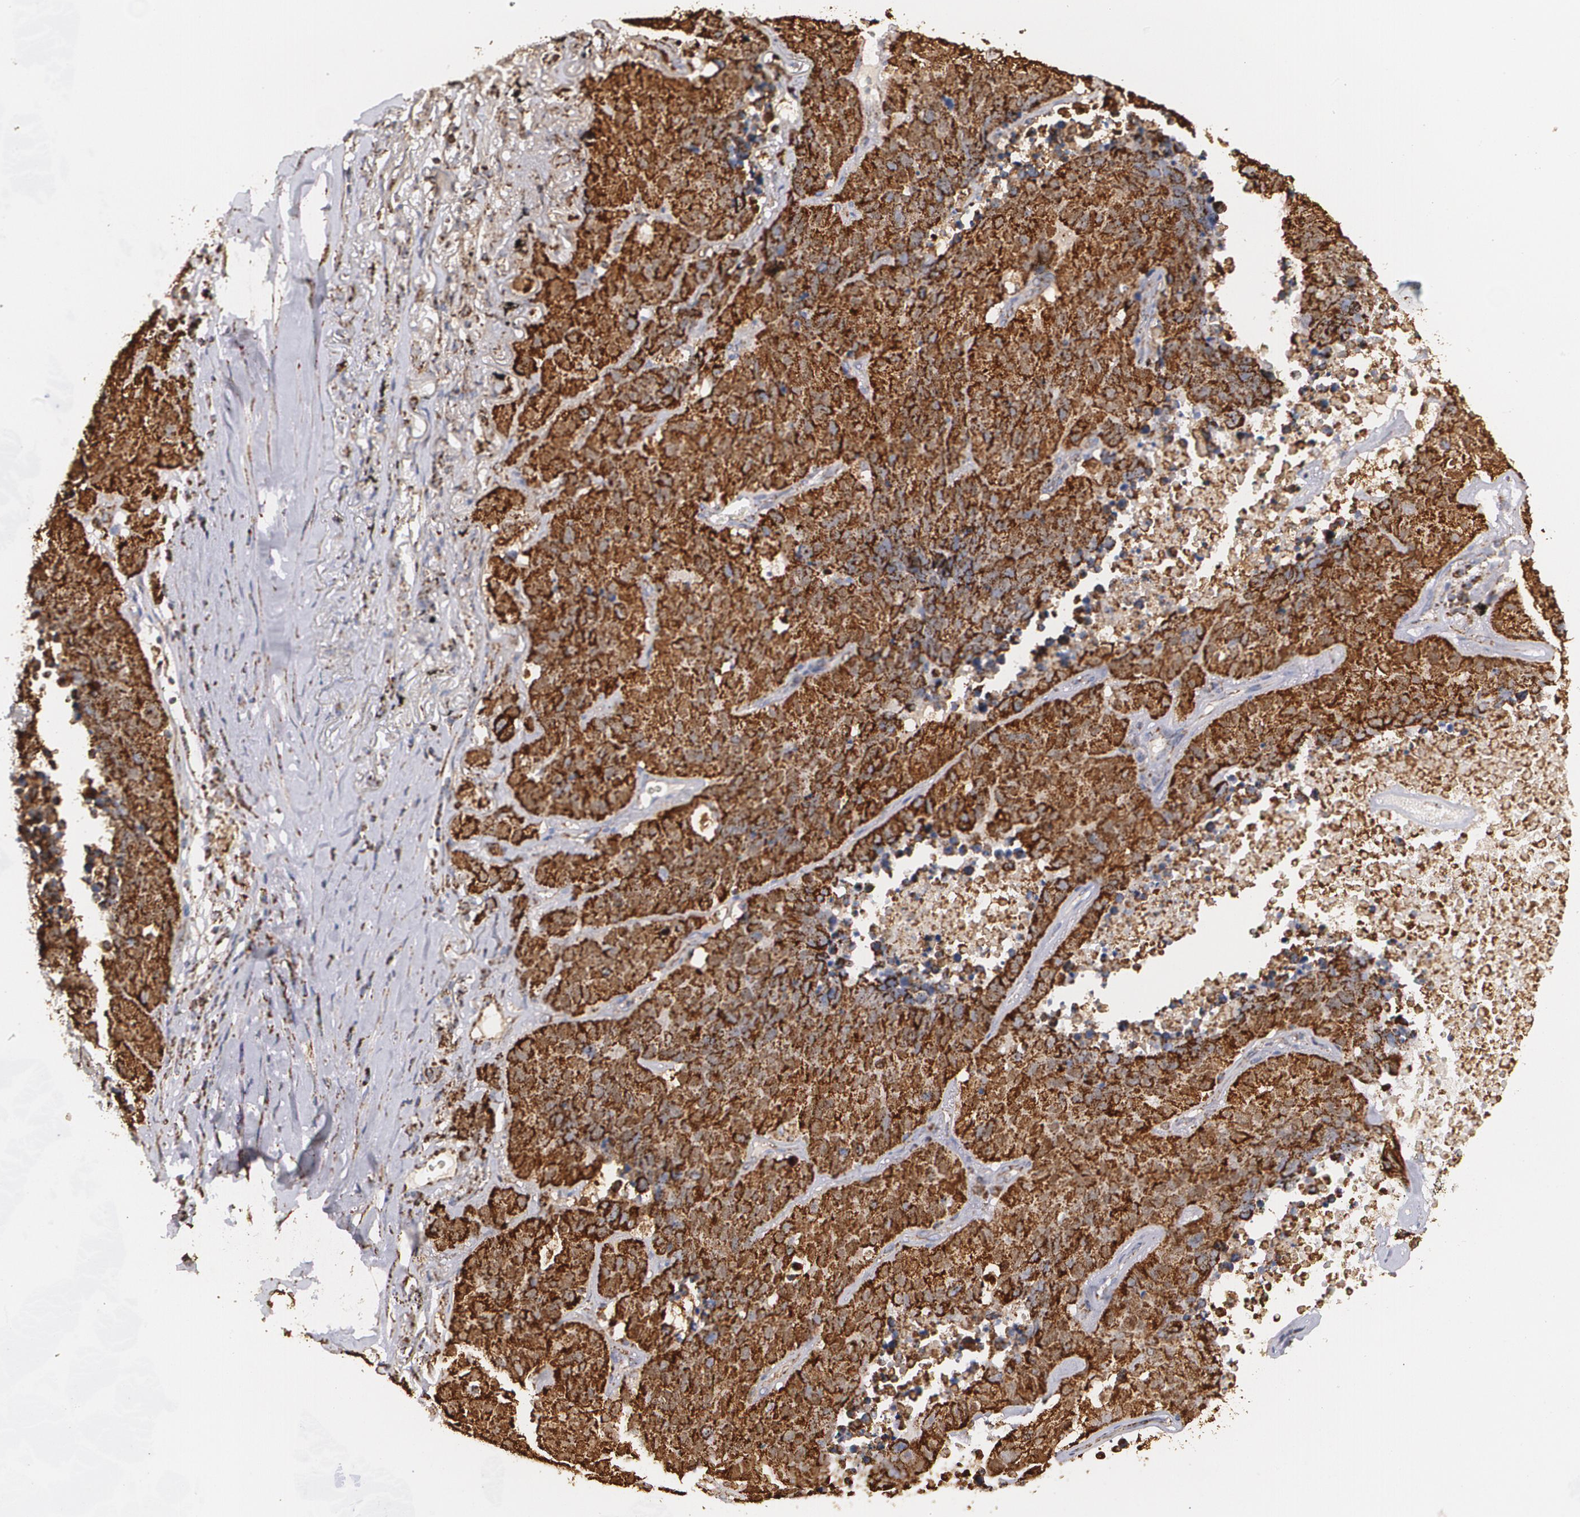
{"staining": {"intensity": "strong", "quantity": ">75%", "location": "cytoplasmic/membranous"}, "tissue": "lung cancer", "cell_type": "Tumor cells", "image_type": "cancer", "snomed": [{"axis": "morphology", "description": "Carcinoid, malignant, NOS"}, {"axis": "topography", "description": "Lung"}], "caption": "A high amount of strong cytoplasmic/membranous expression is appreciated in approximately >75% of tumor cells in lung cancer tissue. Using DAB (brown) and hematoxylin (blue) stains, captured at high magnification using brightfield microscopy.", "gene": "HSPD1", "patient": {"sex": "male", "age": 60}}